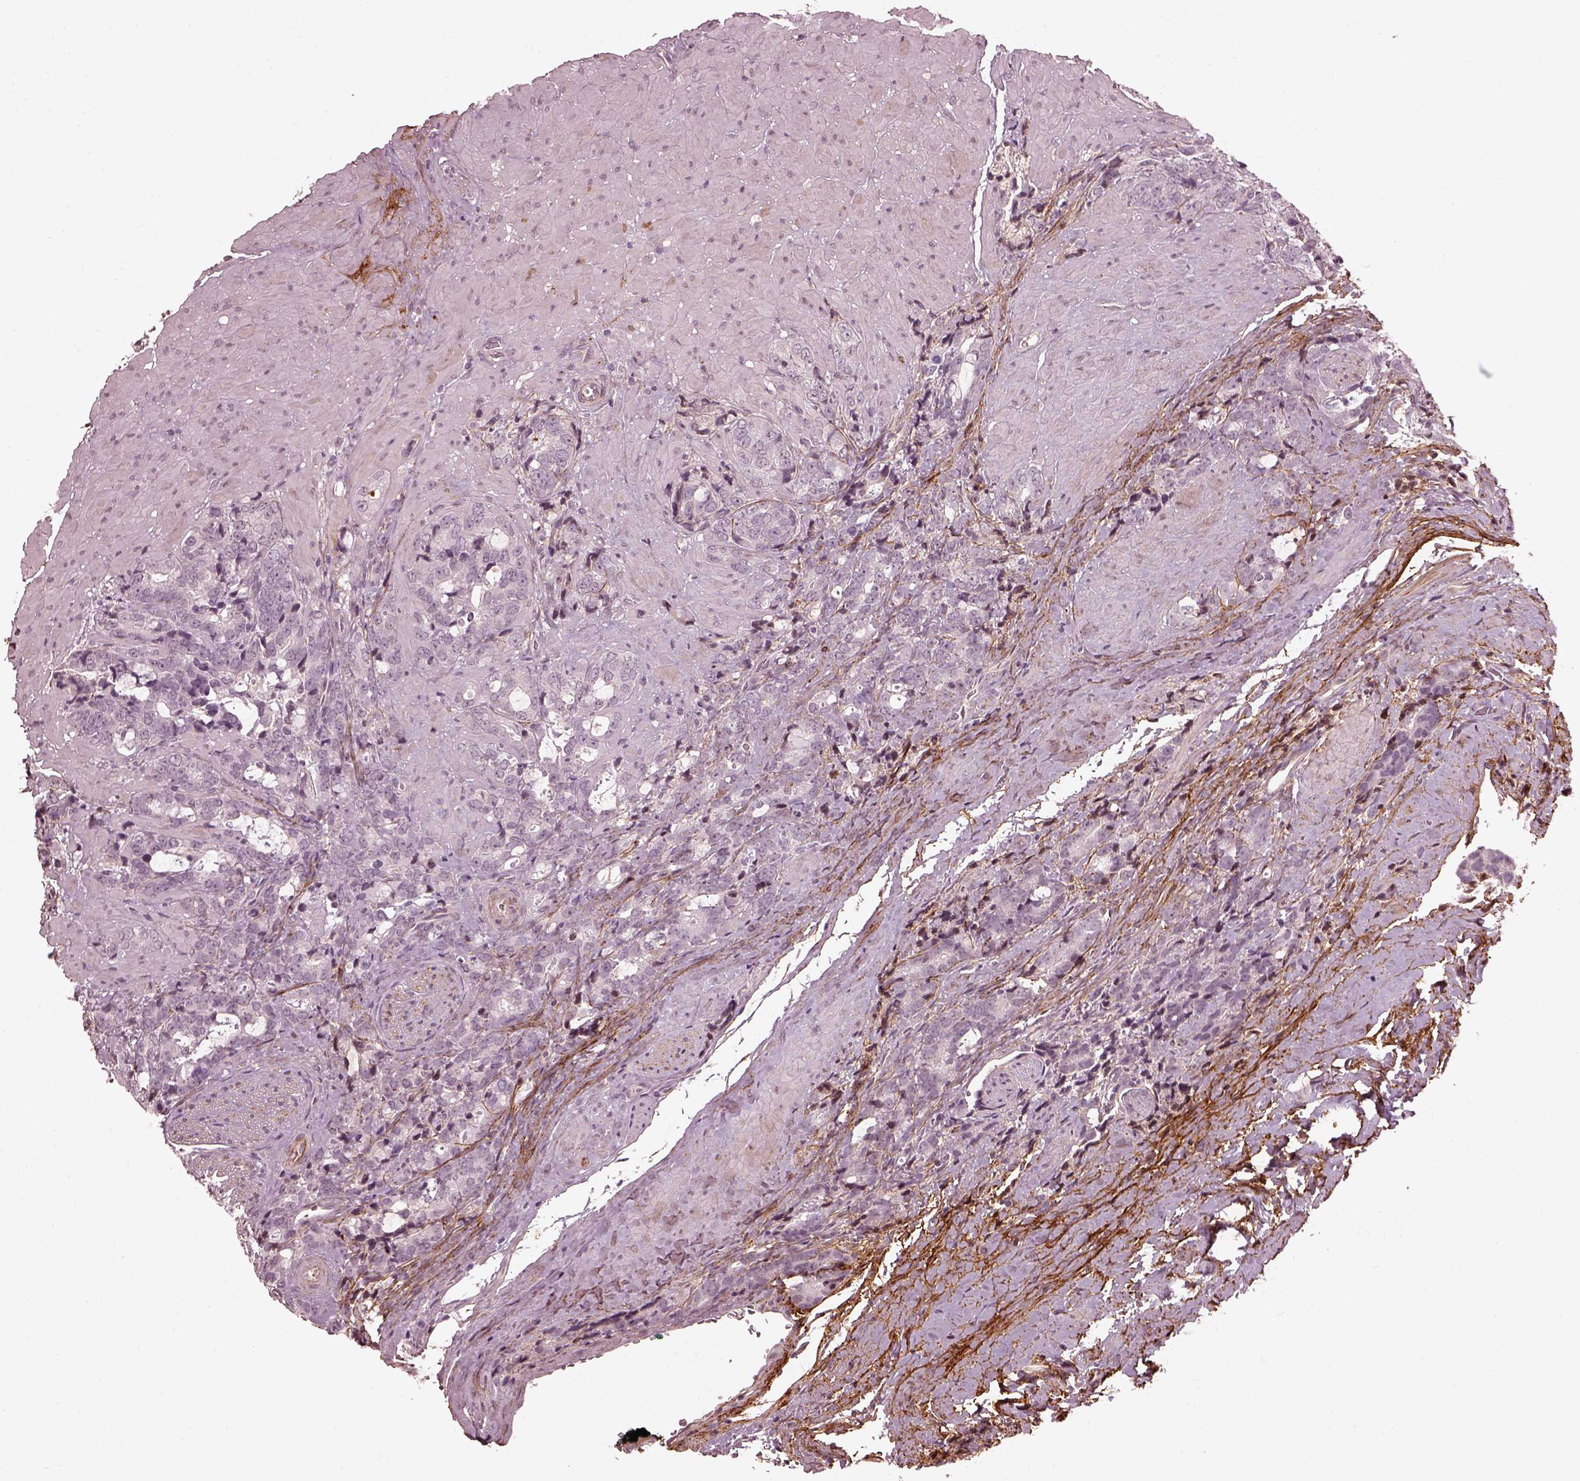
{"staining": {"intensity": "negative", "quantity": "none", "location": "none"}, "tissue": "prostate cancer", "cell_type": "Tumor cells", "image_type": "cancer", "snomed": [{"axis": "morphology", "description": "Adenocarcinoma, High grade"}, {"axis": "topography", "description": "Prostate"}], "caption": "The histopathology image exhibits no significant positivity in tumor cells of prostate high-grade adenocarcinoma. Brightfield microscopy of IHC stained with DAB (brown) and hematoxylin (blue), captured at high magnification.", "gene": "EFEMP1", "patient": {"sex": "male", "age": 74}}